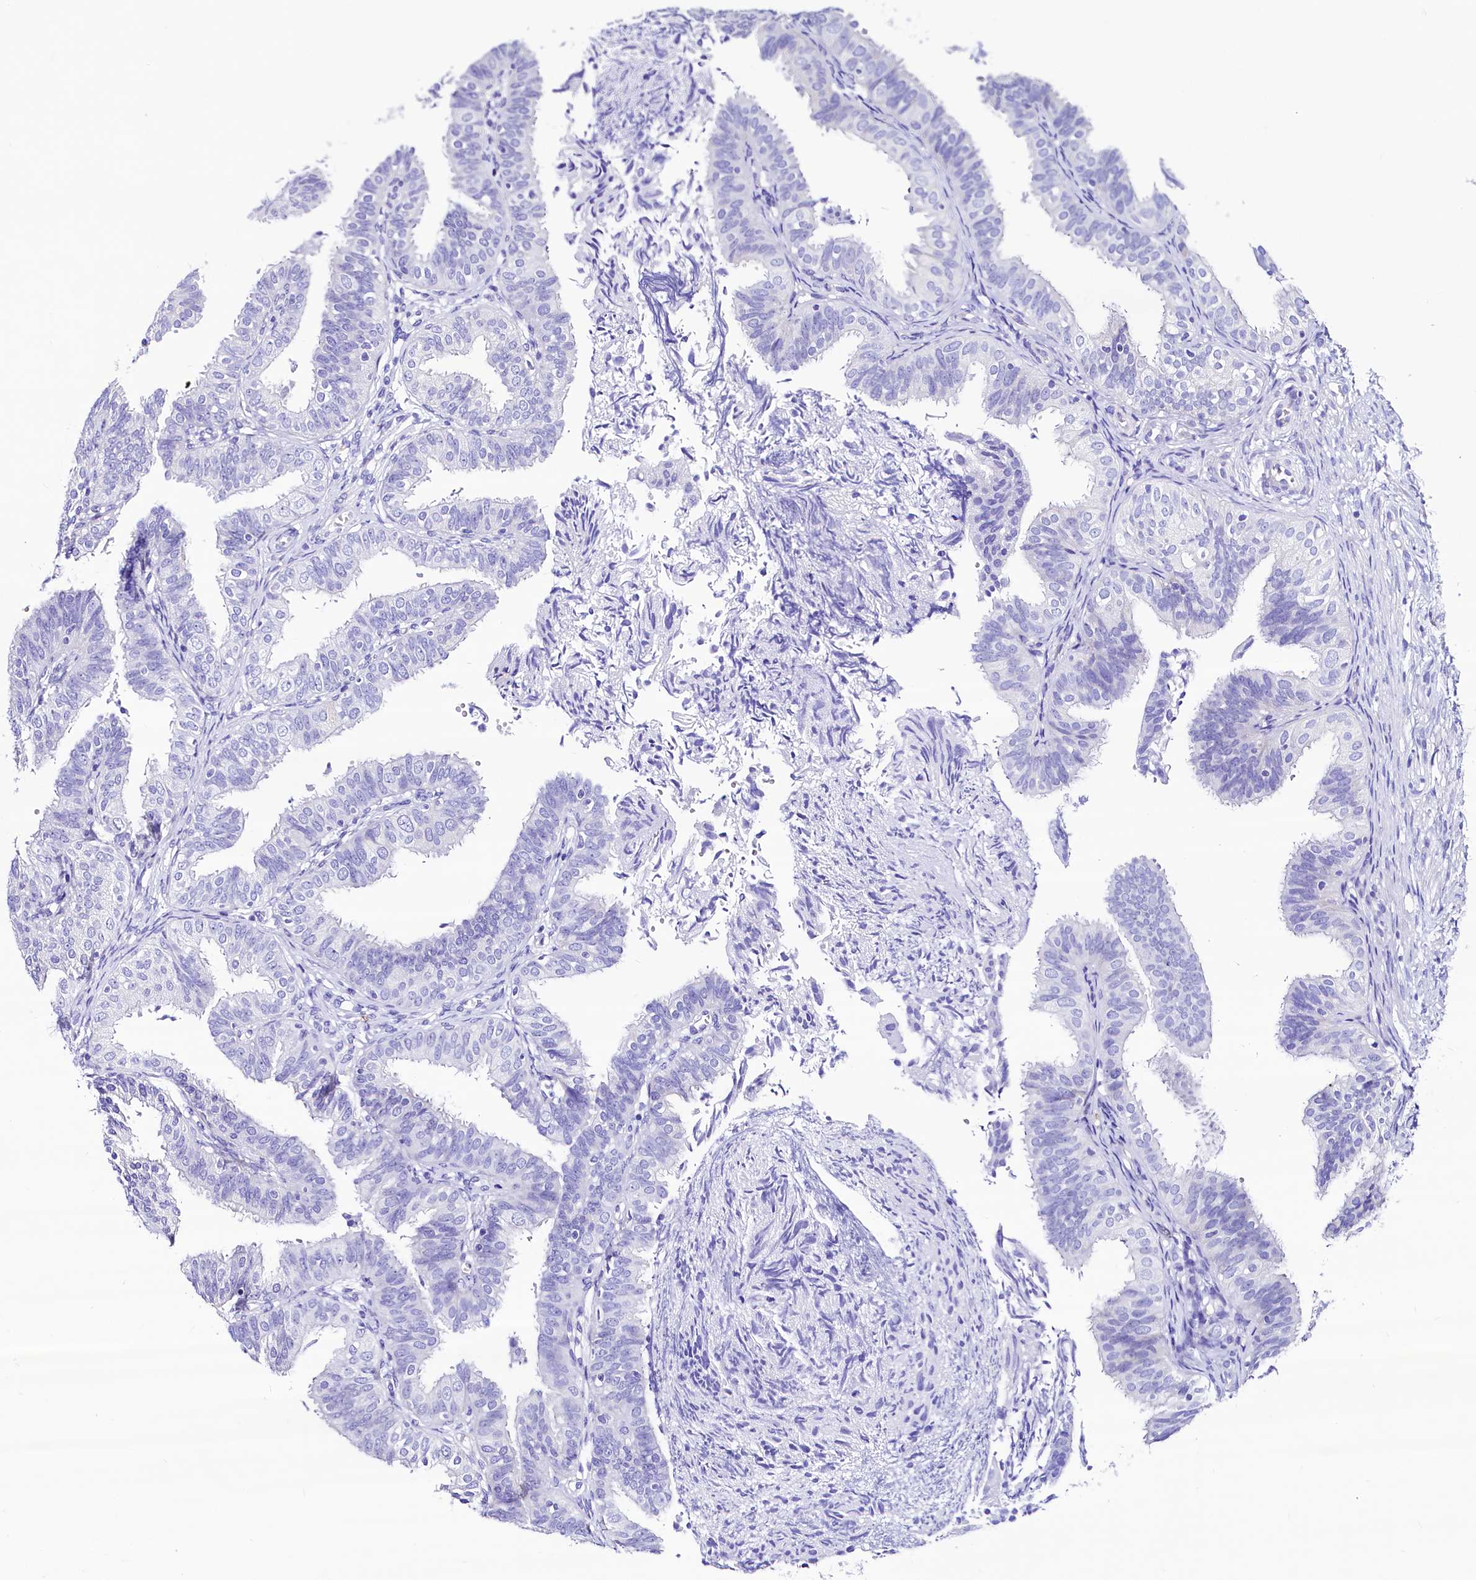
{"staining": {"intensity": "negative", "quantity": "none", "location": "none"}, "tissue": "fallopian tube", "cell_type": "Glandular cells", "image_type": "normal", "snomed": [{"axis": "morphology", "description": "Normal tissue, NOS"}, {"axis": "topography", "description": "Fallopian tube"}], "caption": "An immunohistochemistry (IHC) image of benign fallopian tube is shown. There is no staining in glandular cells of fallopian tube. (Brightfield microscopy of DAB immunohistochemistry (IHC) at high magnification).", "gene": "RBP3", "patient": {"sex": "female", "age": 35}}